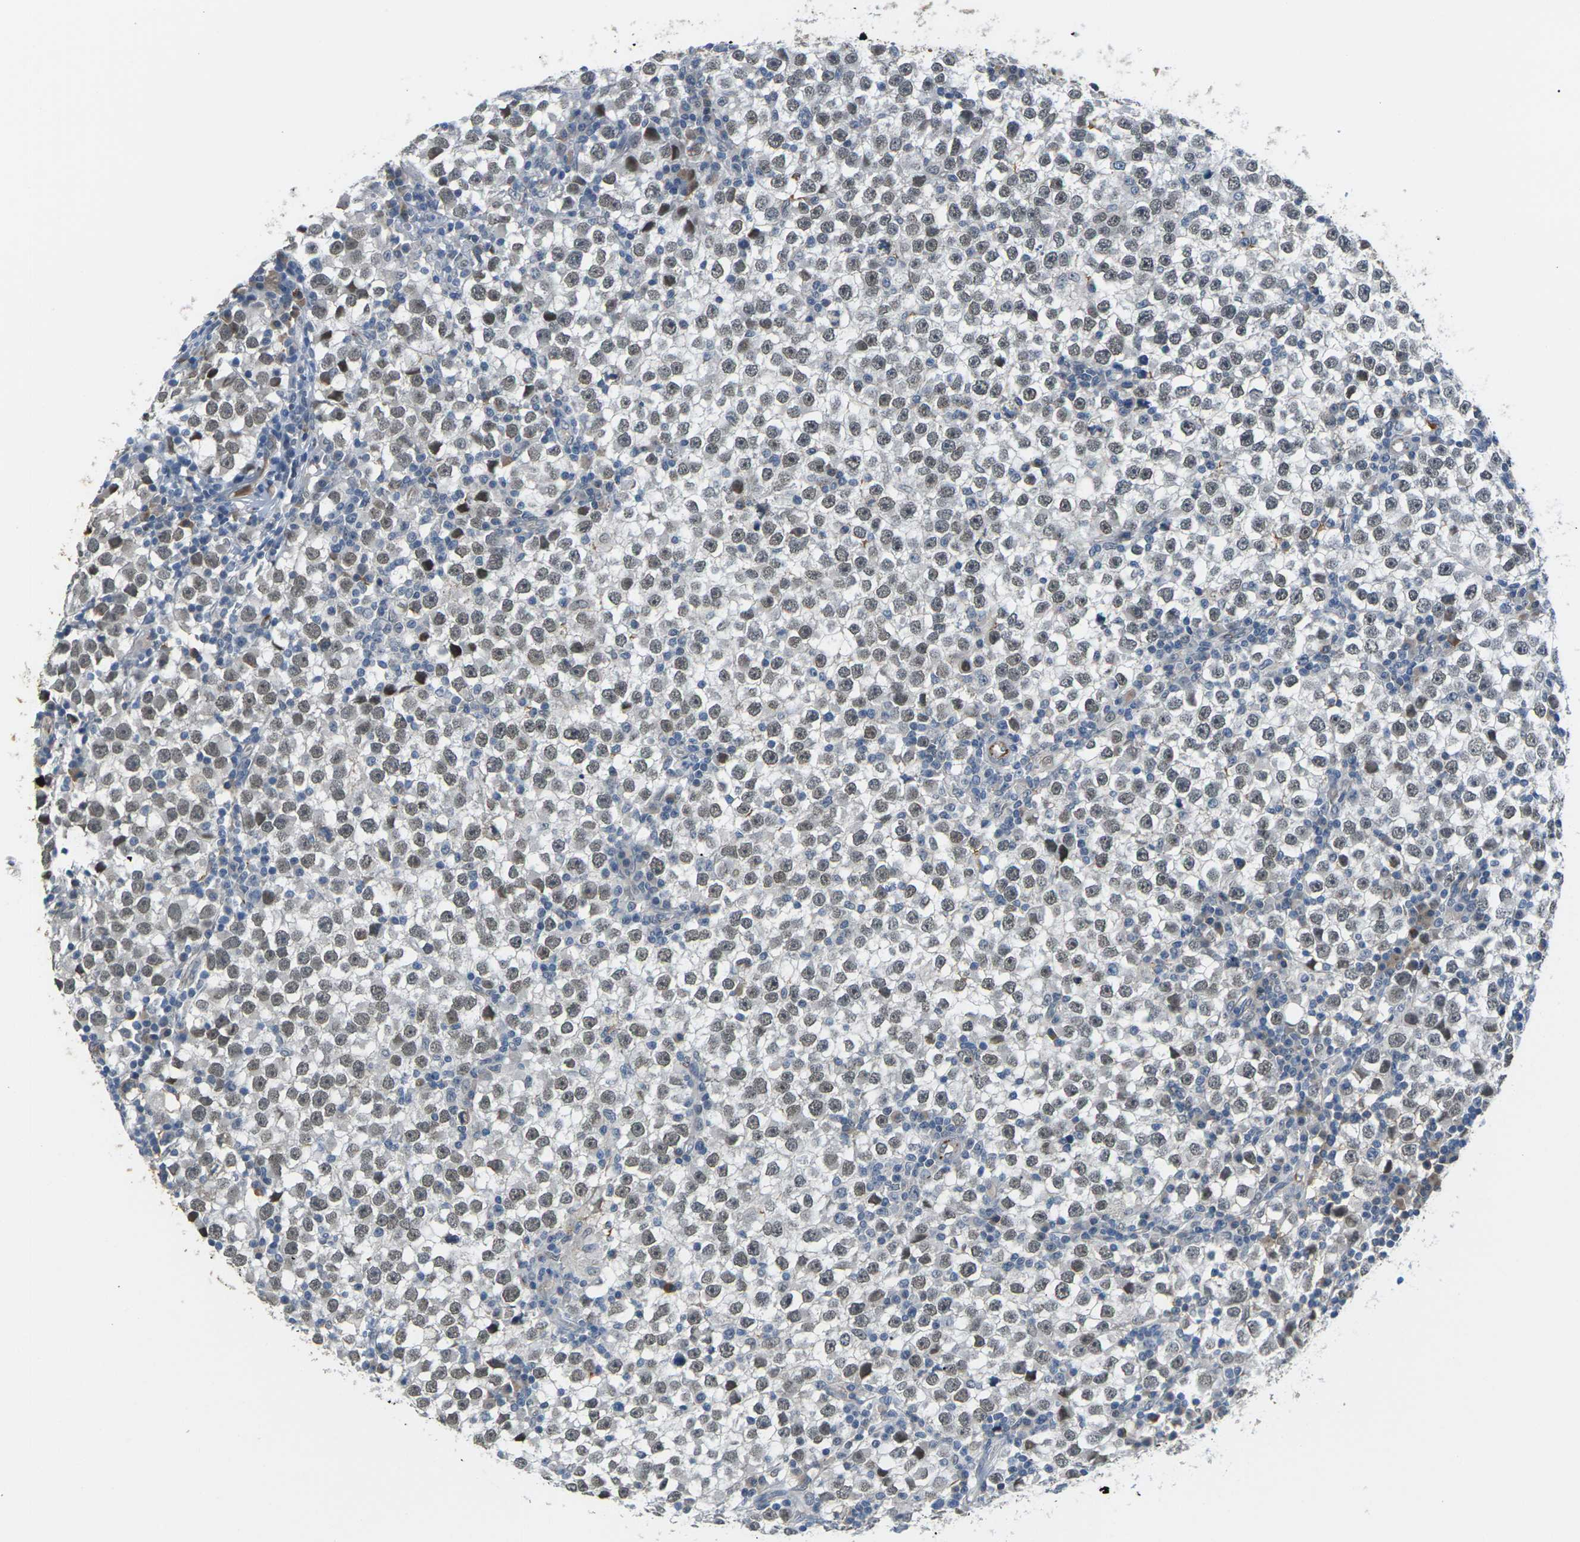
{"staining": {"intensity": "moderate", "quantity": ">75%", "location": "nuclear"}, "tissue": "testis cancer", "cell_type": "Tumor cells", "image_type": "cancer", "snomed": [{"axis": "morphology", "description": "Seminoma, NOS"}, {"axis": "topography", "description": "Testis"}], "caption": "Brown immunohistochemical staining in testis seminoma shows moderate nuclear positivity in approximately >75% of tumor cells. (Stains: DAB (3,3'-diaminobenzidine) in brown, nuclei in blue, Microscopy: brightfield microscopy at high magnification).", "gene": "PKP2", "patient": {"sex": "male", "age": 65}}